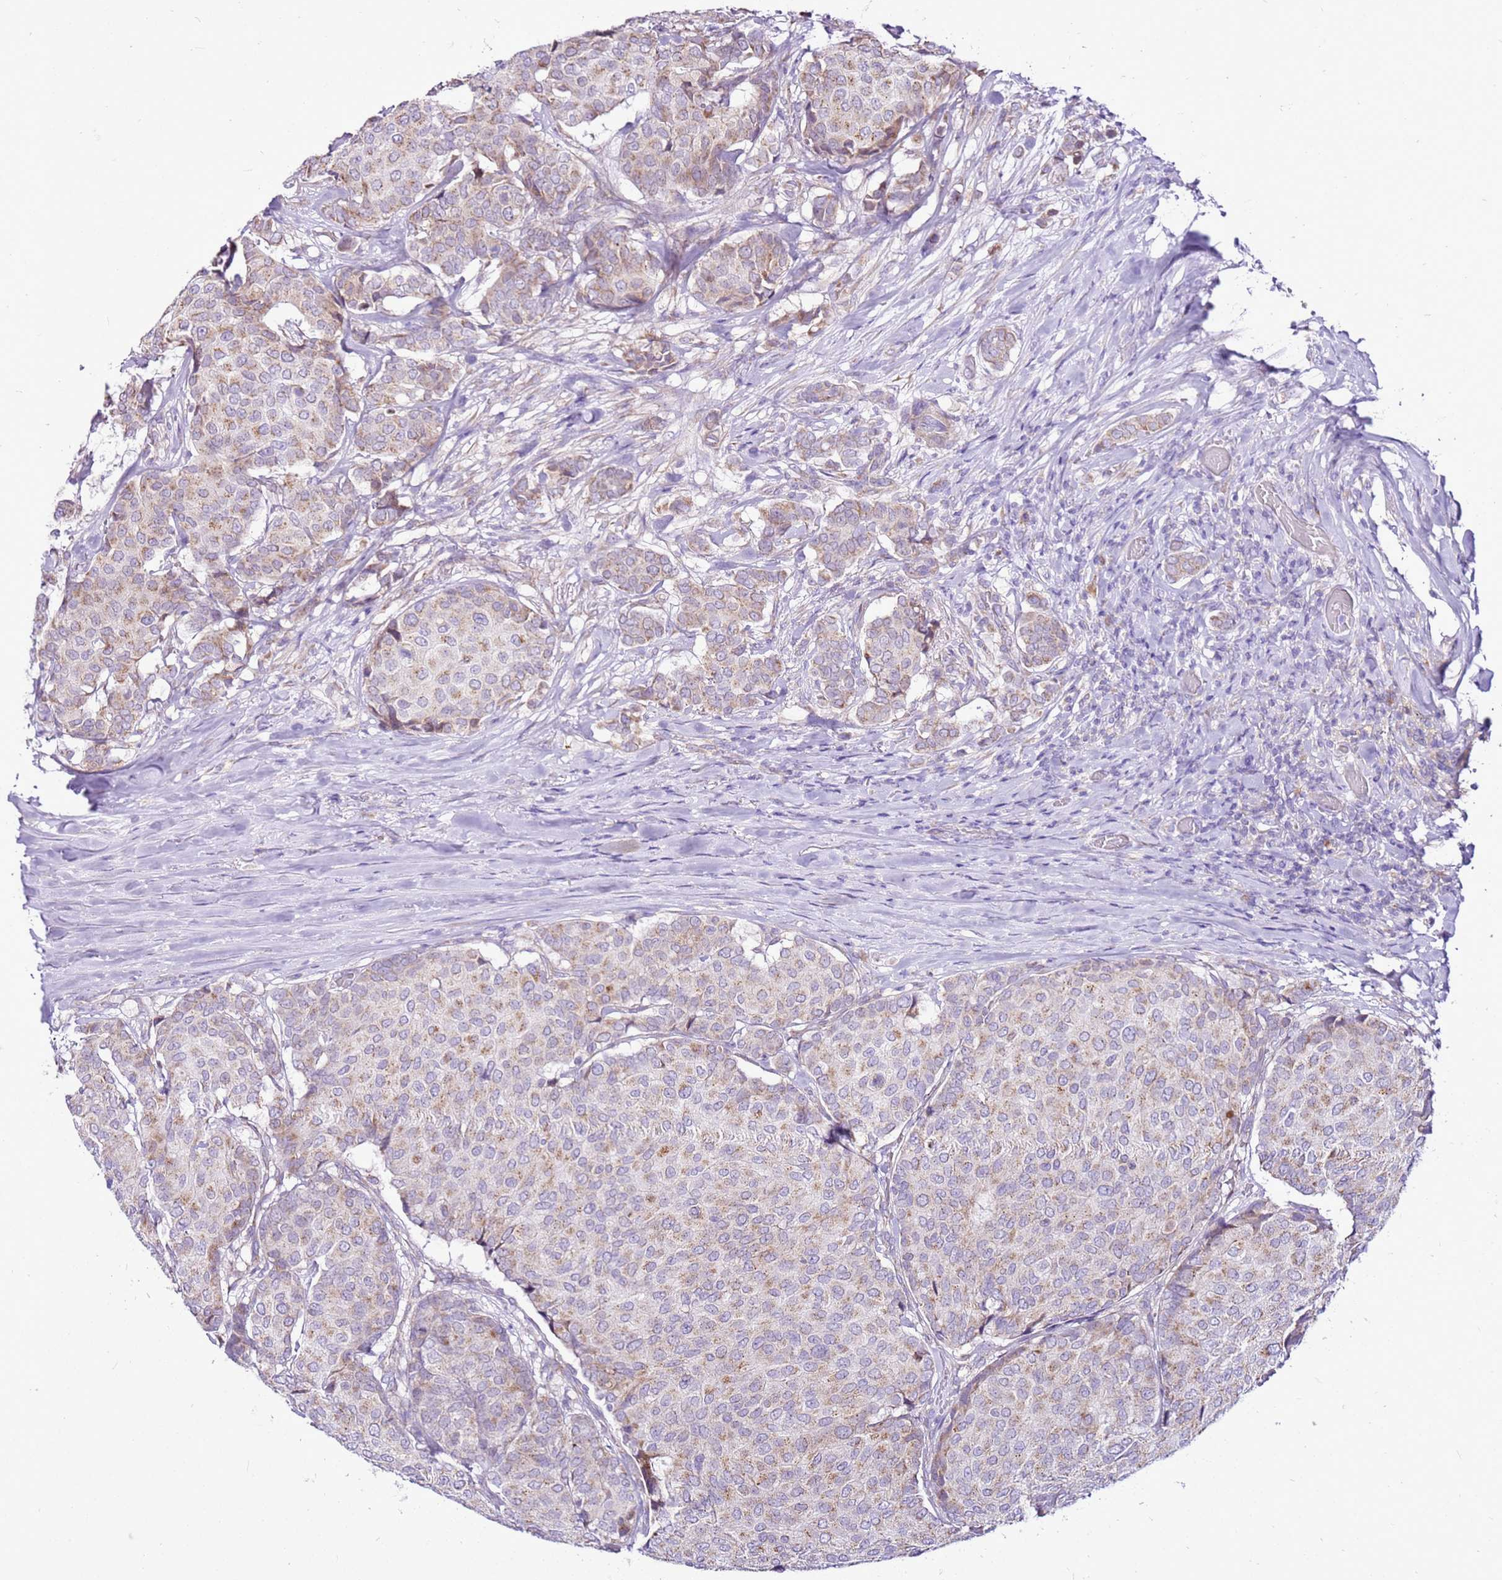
{"staining": {"intensity": "weak", "quantity": "25%-75%", "location": "cytoplasmic/membranous"}, "tissue": "breast cancer", "cell_type": "Tumor cells", "image_type": "cancer", "snomed": [{"axis": "morphology", "description": "Duct carcinoma"}, {"axis": "topography", "description": "Breast"}], "caption": "A low amount of weak cytoplasmic/membranous expression is seen in approximately 25%-75% of tumor cells in infiltrating ductal carcinoma (breast) tissue.", "gene": "MRPL36", "patient": {"sex": "female", "age": 75}}